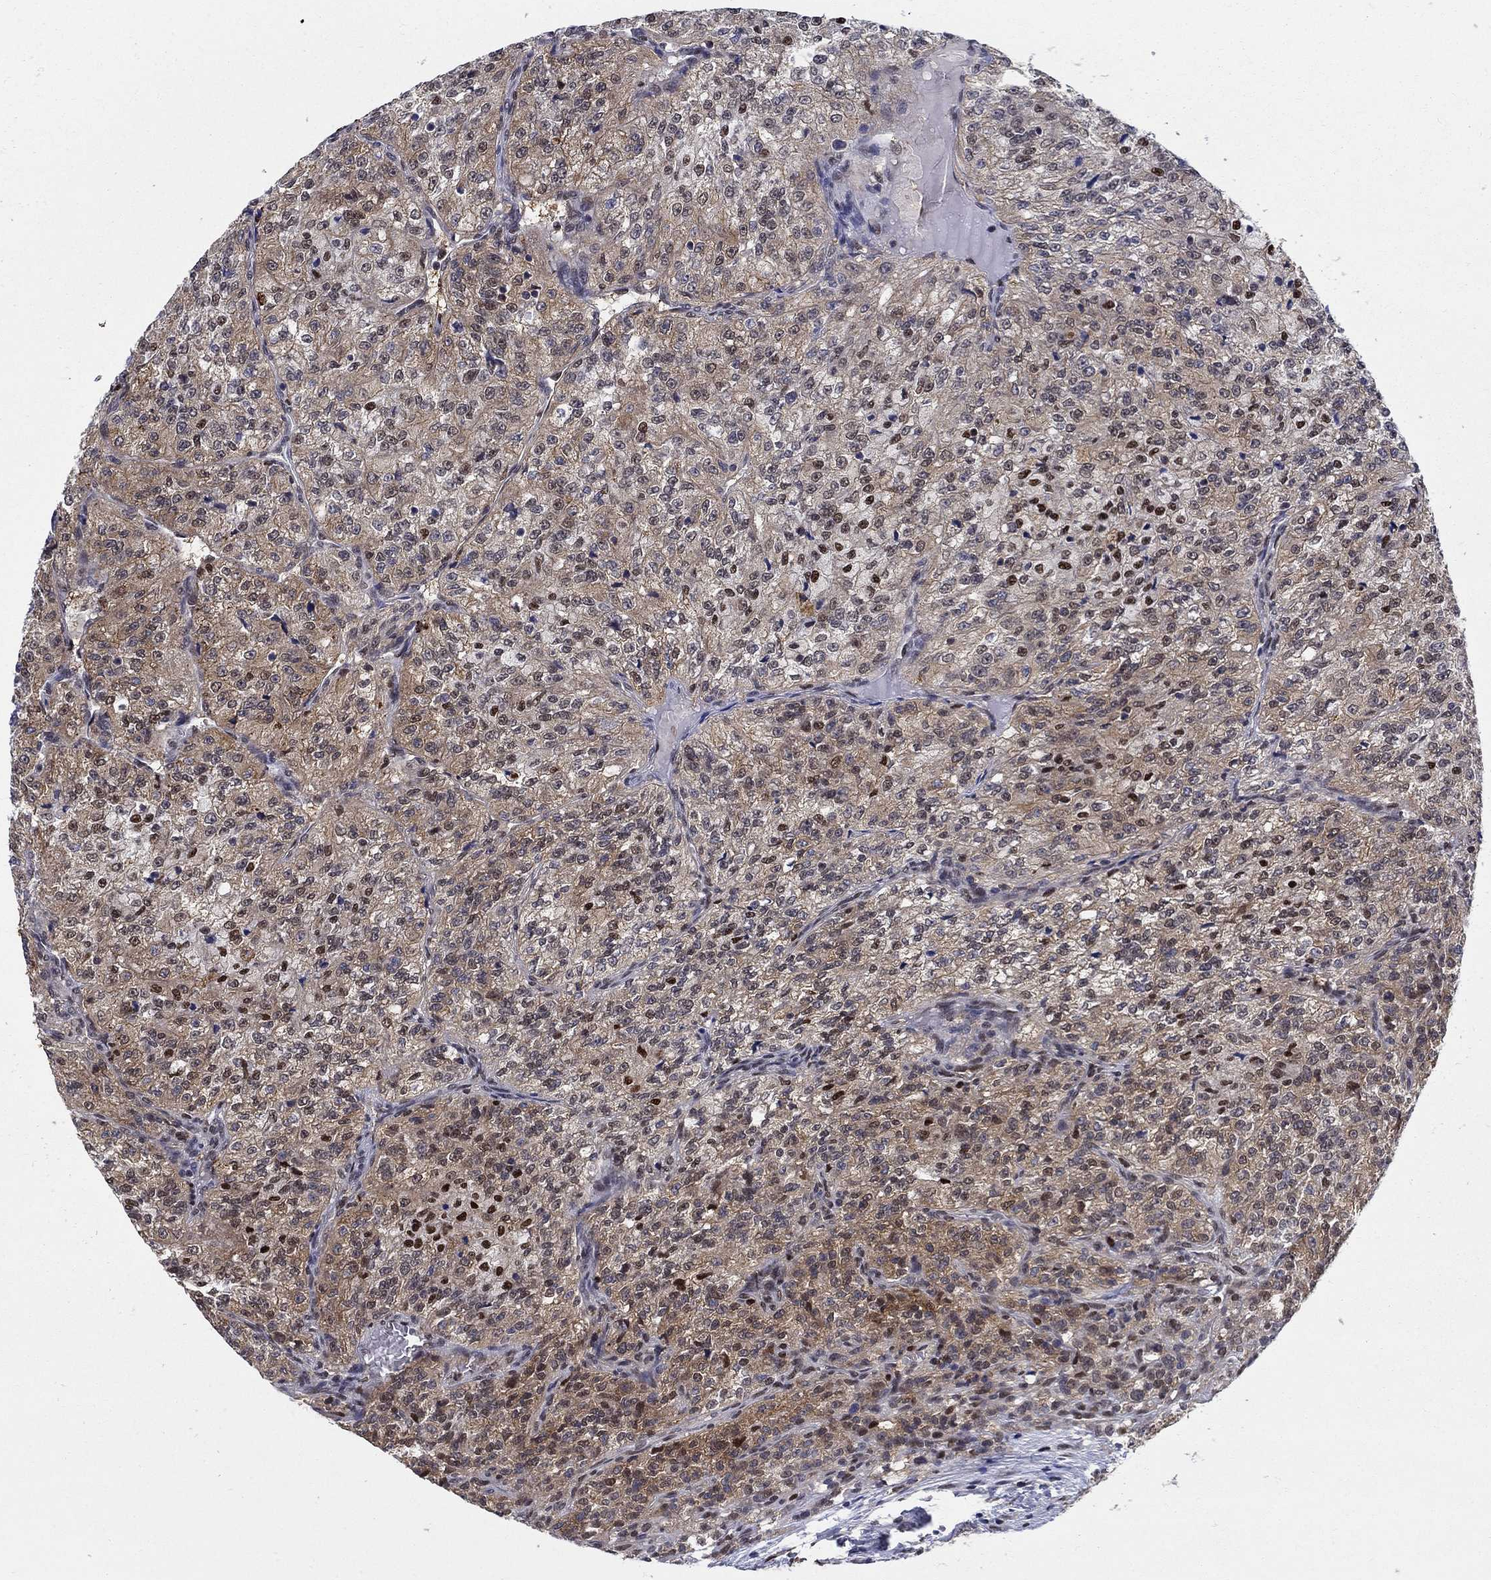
{"staining": {"intensity": "weak", "quantity": "25%-75%", "location": "cytoplasmic/membranous"}, "tissue": "renal cancer", "cell_type": "Tumor cells", "image_type": "cancer", "snomed": [{"axis": "morphology", "description": "Adenocarcinoma, NOS"}, {"axis": "topography", "description": "Kidney"}], "caption": "Immunohistochemistry (IHC) photomicrograph of neoplastic tissue: renal adenocarcinoma stained using immunohistochemistry (IHC) displays low levels of weak protein expression localized specifically in the cytoplasmic/membranous of tumor cells, appearing as a cytoplasmic/membranous brown color.", "gene": "ZNF594", "patient": {"sex": "female", "age": 63}}